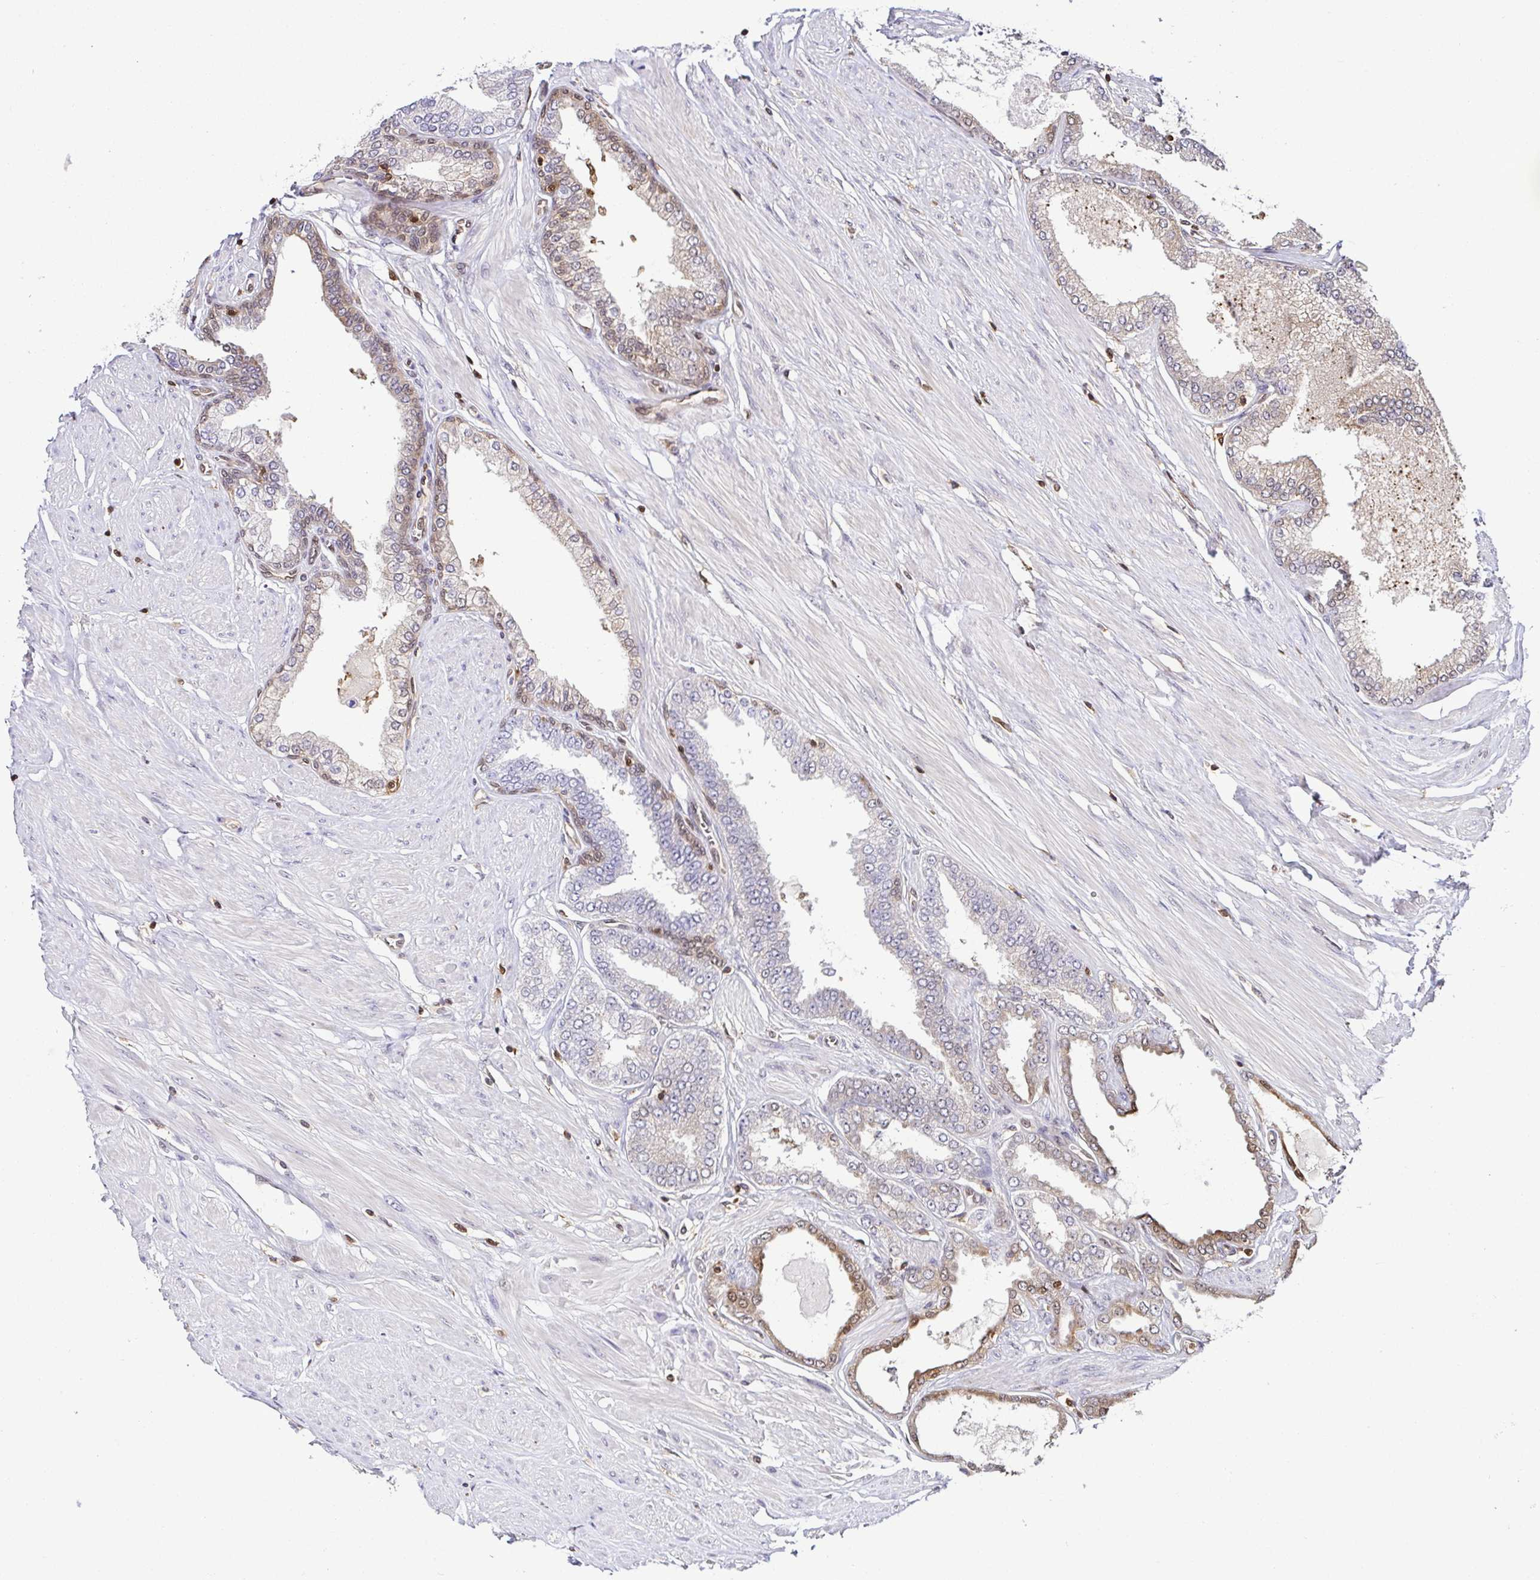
{"staining": {"intensity": "negative", "quantity": "none", "location": "none"}, "tissue": "prostate cancer", "cell_type": "Tumor cells", "image_type": "cancer", "snomed": [{"axis": "morphology", "description": "Adenocarcinoma, Low grade"}, {"axis": "topography", "description": "Prostate"}], "caption": "High magnification brightfield microscopy of prostate cancer stained with DAB (brown) and counterstained with hematoxylin (blue): tumor cells show no significant expression.", "gene": "PSMB9", "patient": {"sex": "male", "age": 55}}